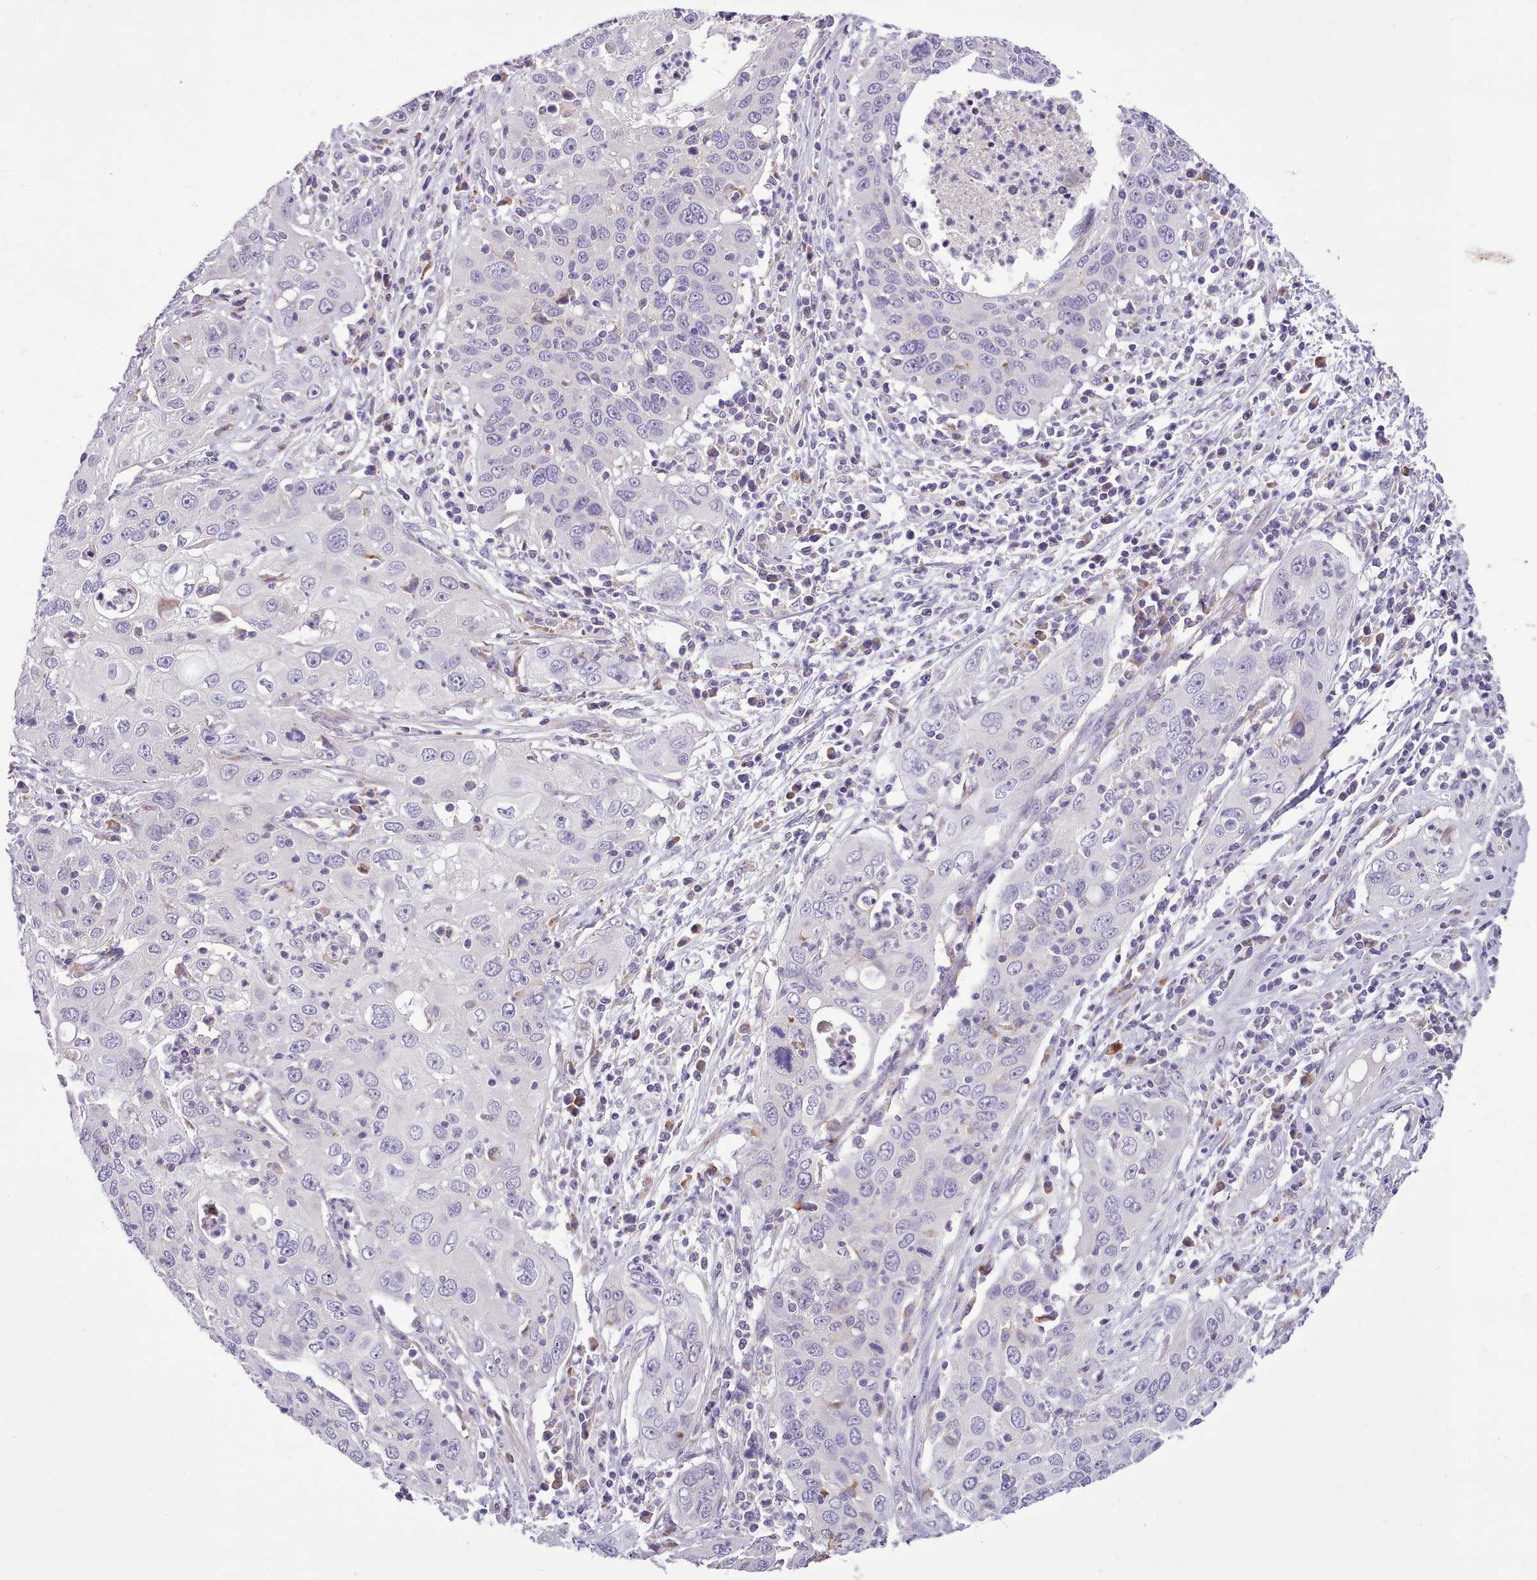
{"staining": {"intensity": "negative", "quantity": "none", "location": "none"}, "tissue": "cervical cancer", "cell_type": "Tumor cells", "image_type": "cancer", "snomed": [{"axis": "morphology", "description": "Squamous cell carcinoma, NOS"}, {"axis": "topography", "description": "Cervix"}], "caption": "IHC image of neoplastic tissue: human cervical cancer (squamous cell carcinoma) stained with DAB demonstrates no significant protein expression in tumor cells.", "gene": "FAM83E", "patient": {"sex": "female", "age": 36}}